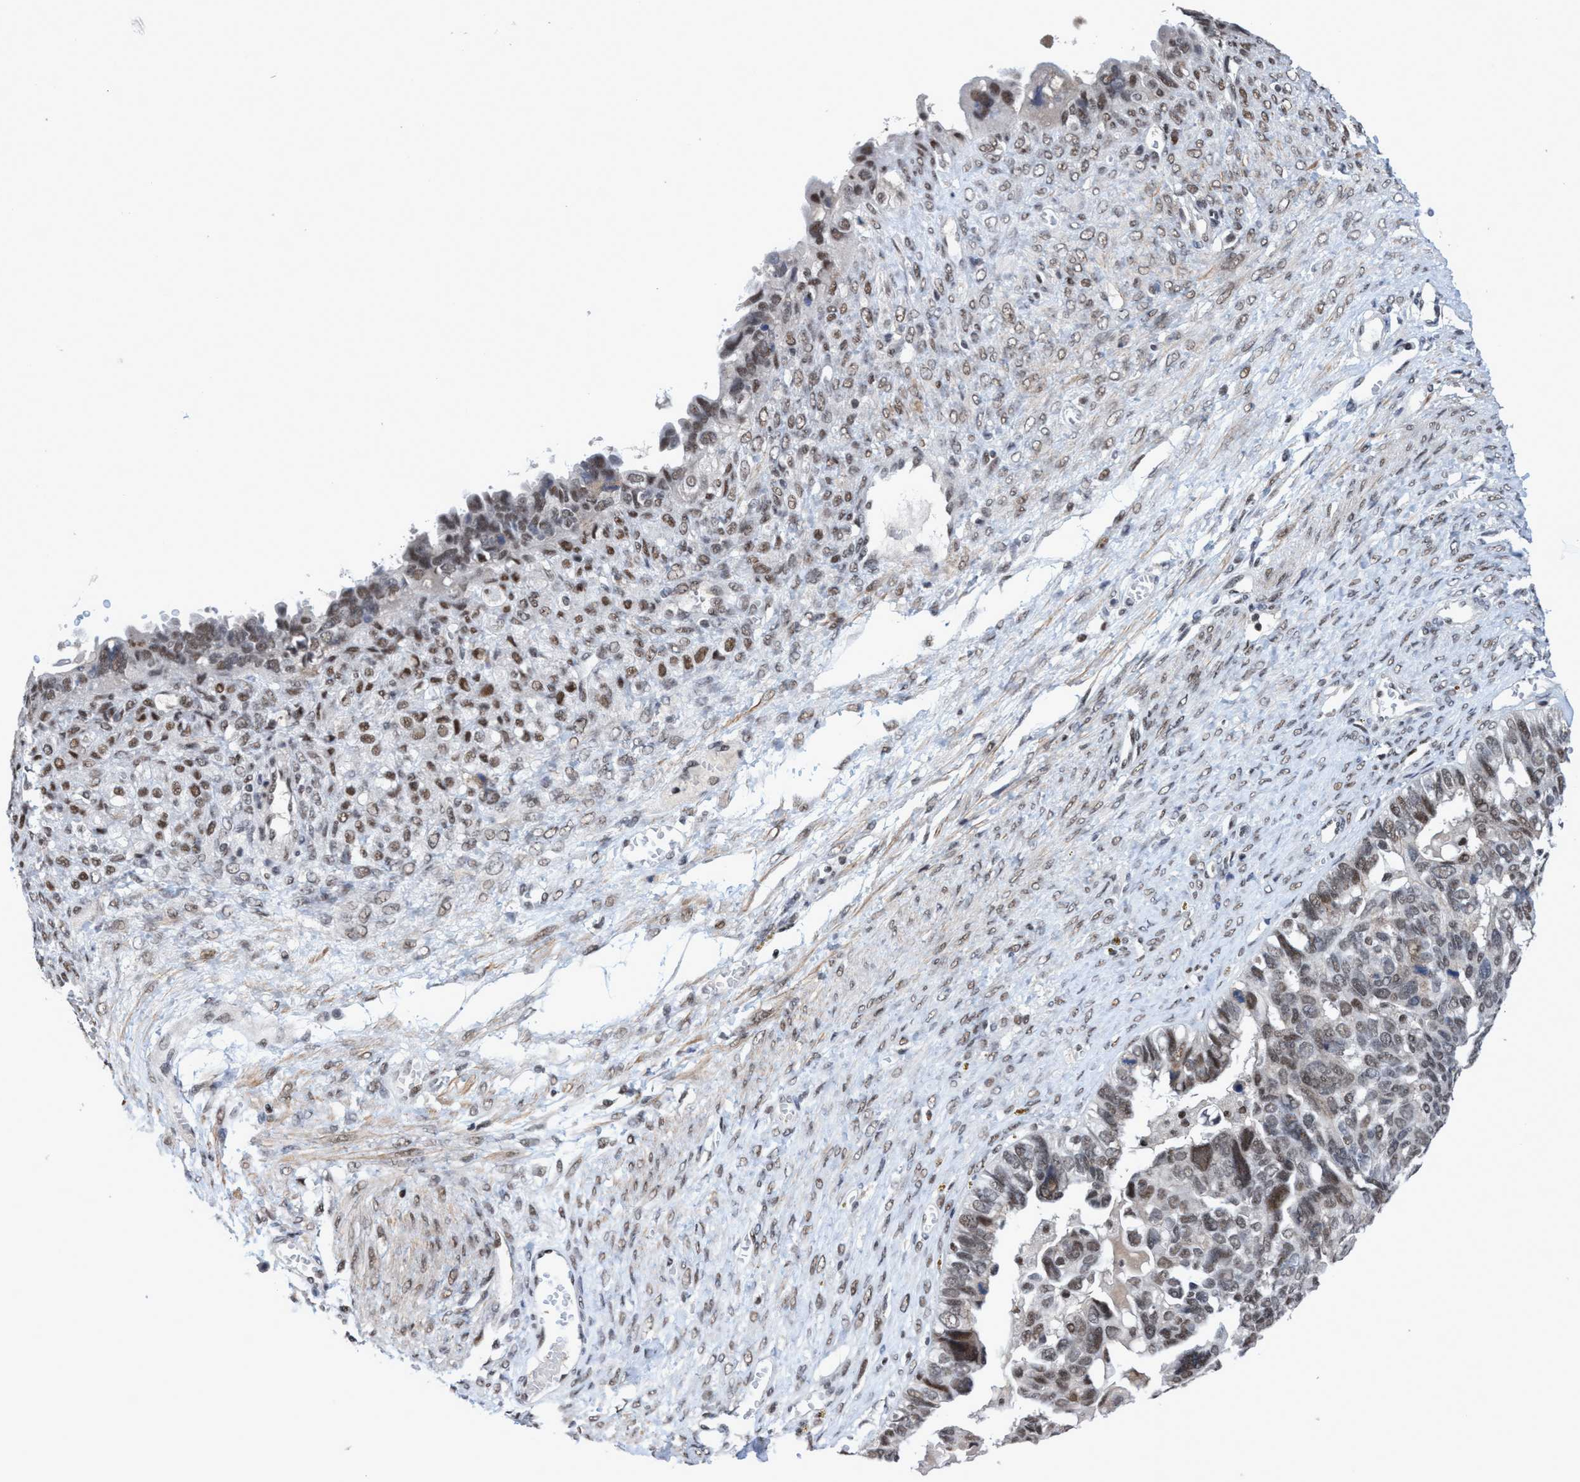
{"staining": {"intensity": "moderate", "quantity": "25%-75%", "location": "nuclear"}, "tissue": "ovarian cancer", "cell_type": "Tumor cells", "image_type": "cancer", "snomed": [{"axis": "morphology", "description": "Cystadenocarcinoma, serous, NOS"}, {"axis": "topography", "description": "Ovary"}], "caption": "Ovarian serous cystadenocarcinoma stained with a brown dye demonstrates moderate nuclear positive staining in approximately 25%-75% of tumor cells.", "gene": "C9orf78", "patient": {"sex": "female", "age": 79}}